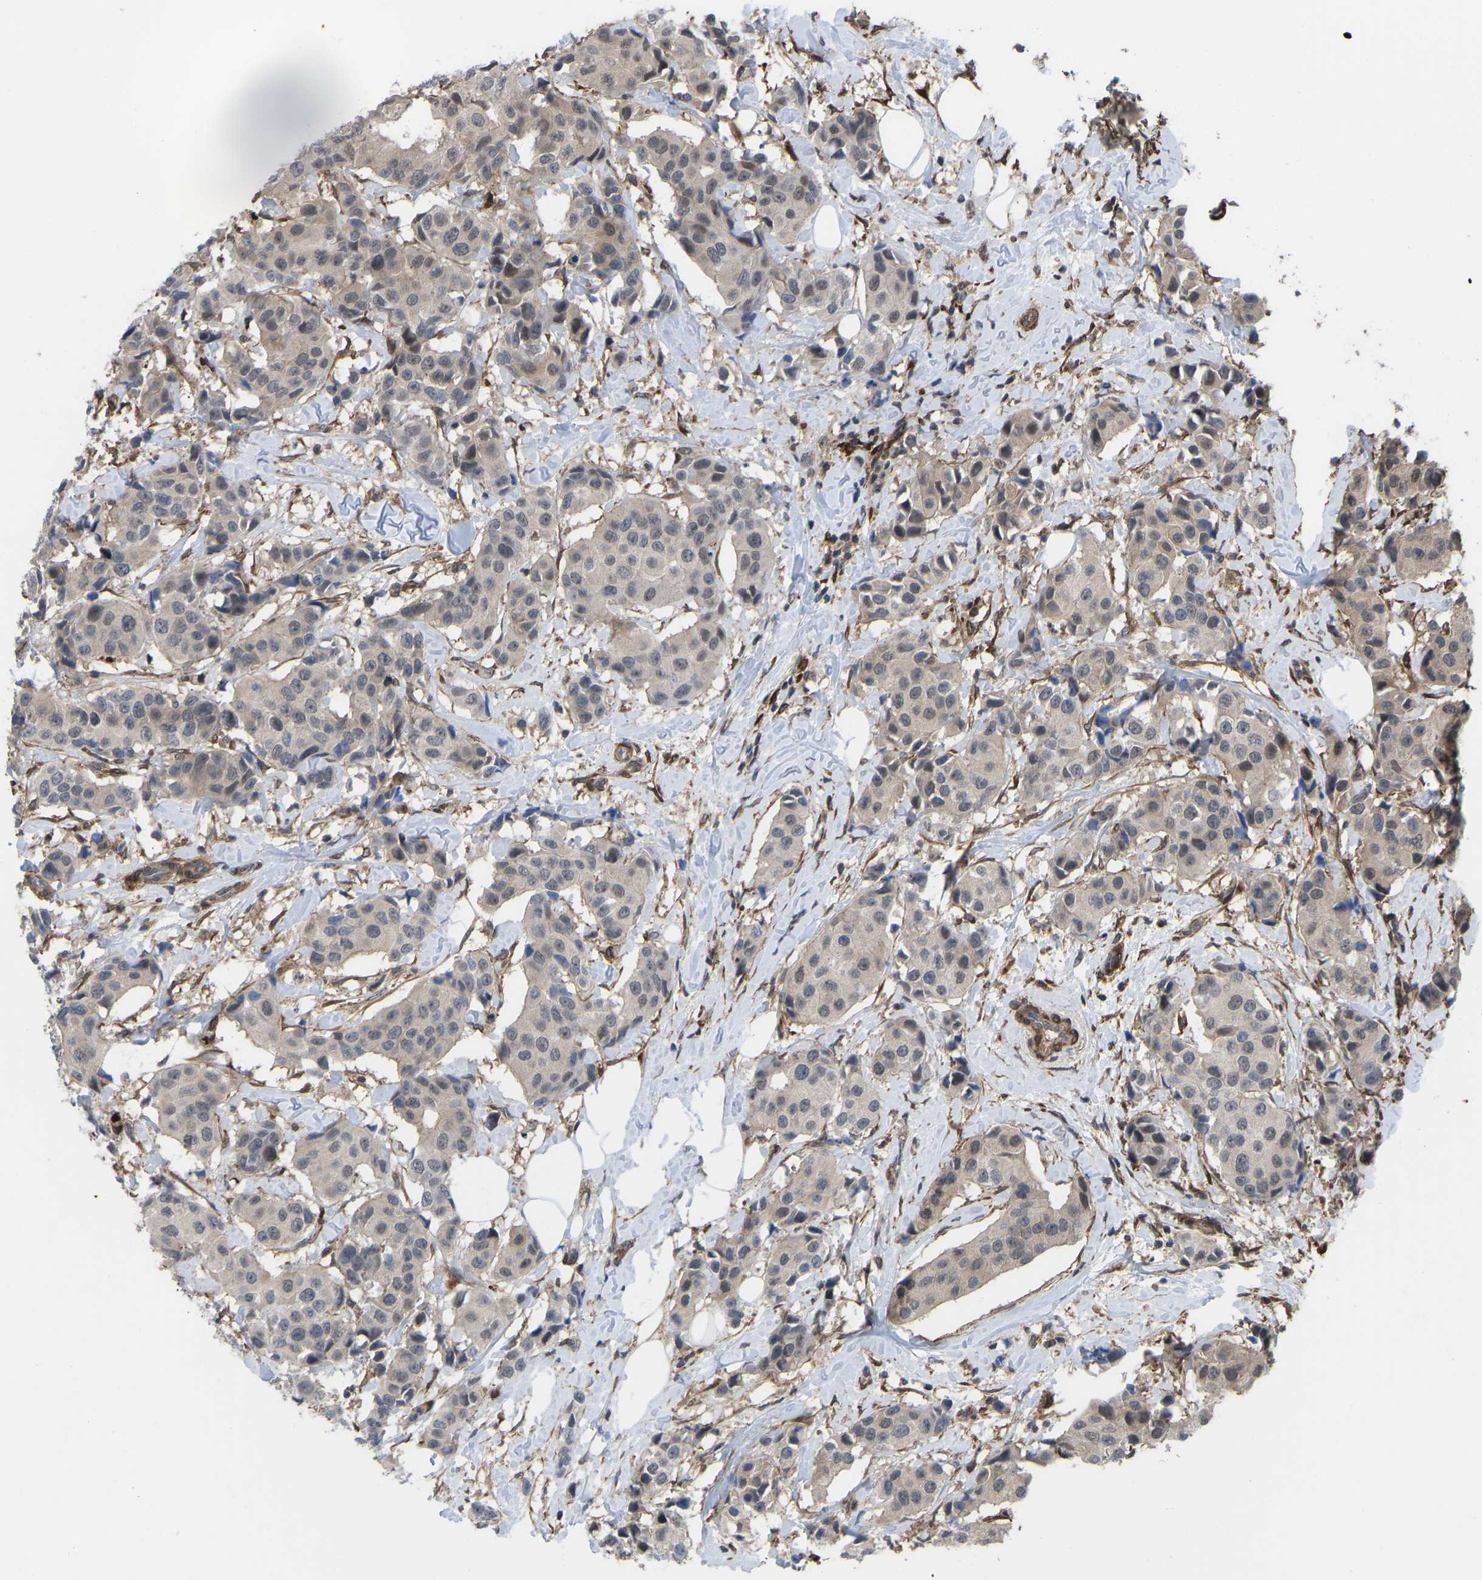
{"staining": {"intensity": "negative", "quantity": "none", "location": "none"}, "tissue": "breast cancer", "cell_type": "Tumor cells", "image_type": "cancer", "snomed": [{"axis": "morphology", "description": "Normal tissue, NOS"}, {"axis": "morphology", "description": "Duct carcinoma"}, {"axis": "topography", "description": "Breast"}], "caption": "Tumor cells show no significant protein expression in breast intraductal carcinoma. (Brightfield microscopy of DAB immunohistochemistry (IHC) at high magnification).", "gene": "CYP7B1", "patient": {"sex": "female", "age": 39}}